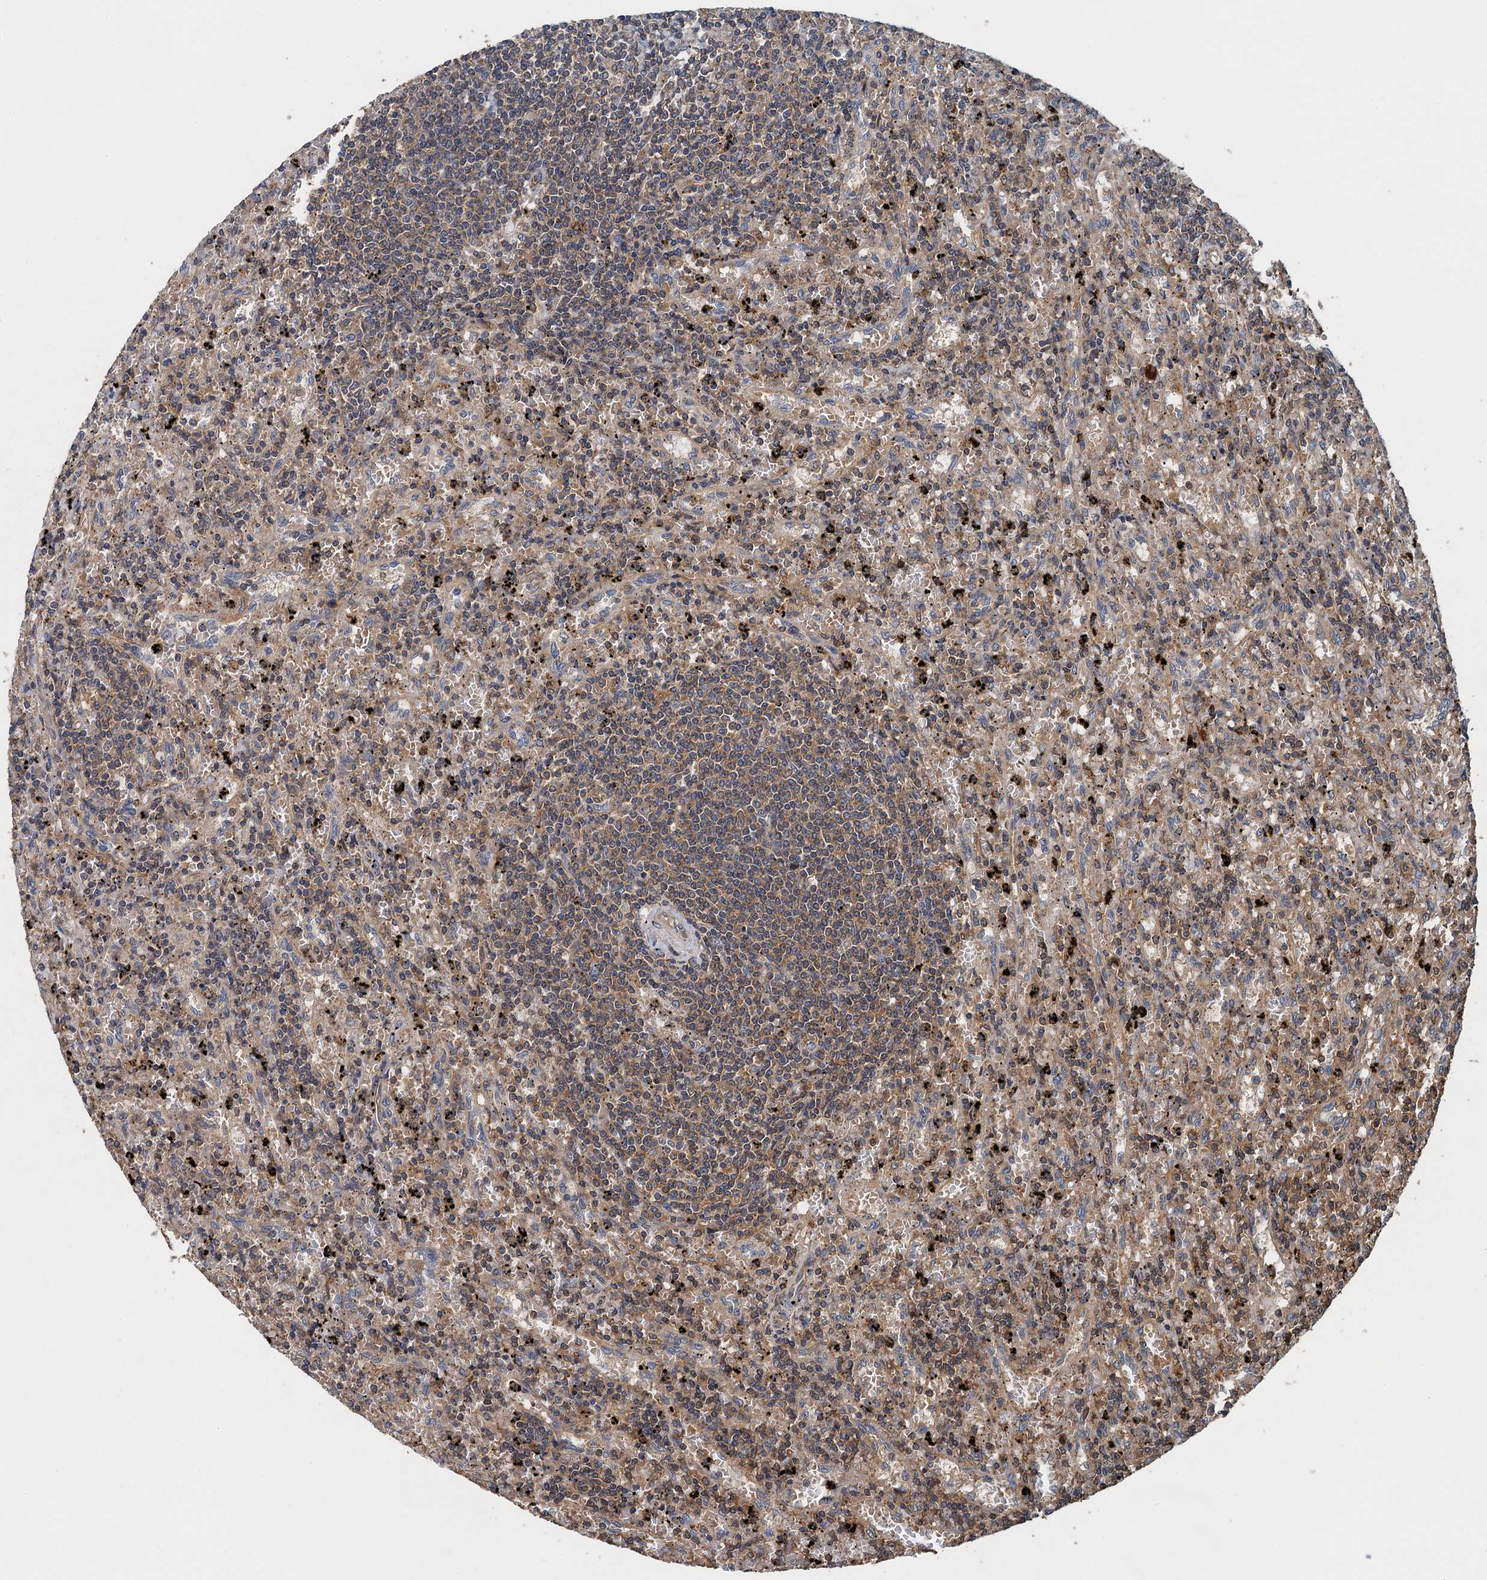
{"staining": {"intensity": "weak", "quantity": "25%-75%", "location": "cytoplasmic/membranous"}, "tissue": "lymphoma", "cell_type": "Tumor cells", "image_type": "cancer", "snomed": [{"axis": "morphology", "description": "Malignant lymphoma, non-Hodgkin's type, Low grade"}, {"axis": "topography", "description": "Spleen"}], "caption": "Low-grade malignant lymphoma, non-Hodgkin's type stained with DAB immunohistochemistry (IHC) reveals low levels of weak cytoplasmic/membranous expression in approximately 25%-75% of tumor cells. Nuclei are stained in blue.", "gene": "BORCS5", "patient": {"sex": "male", "age": 76}}